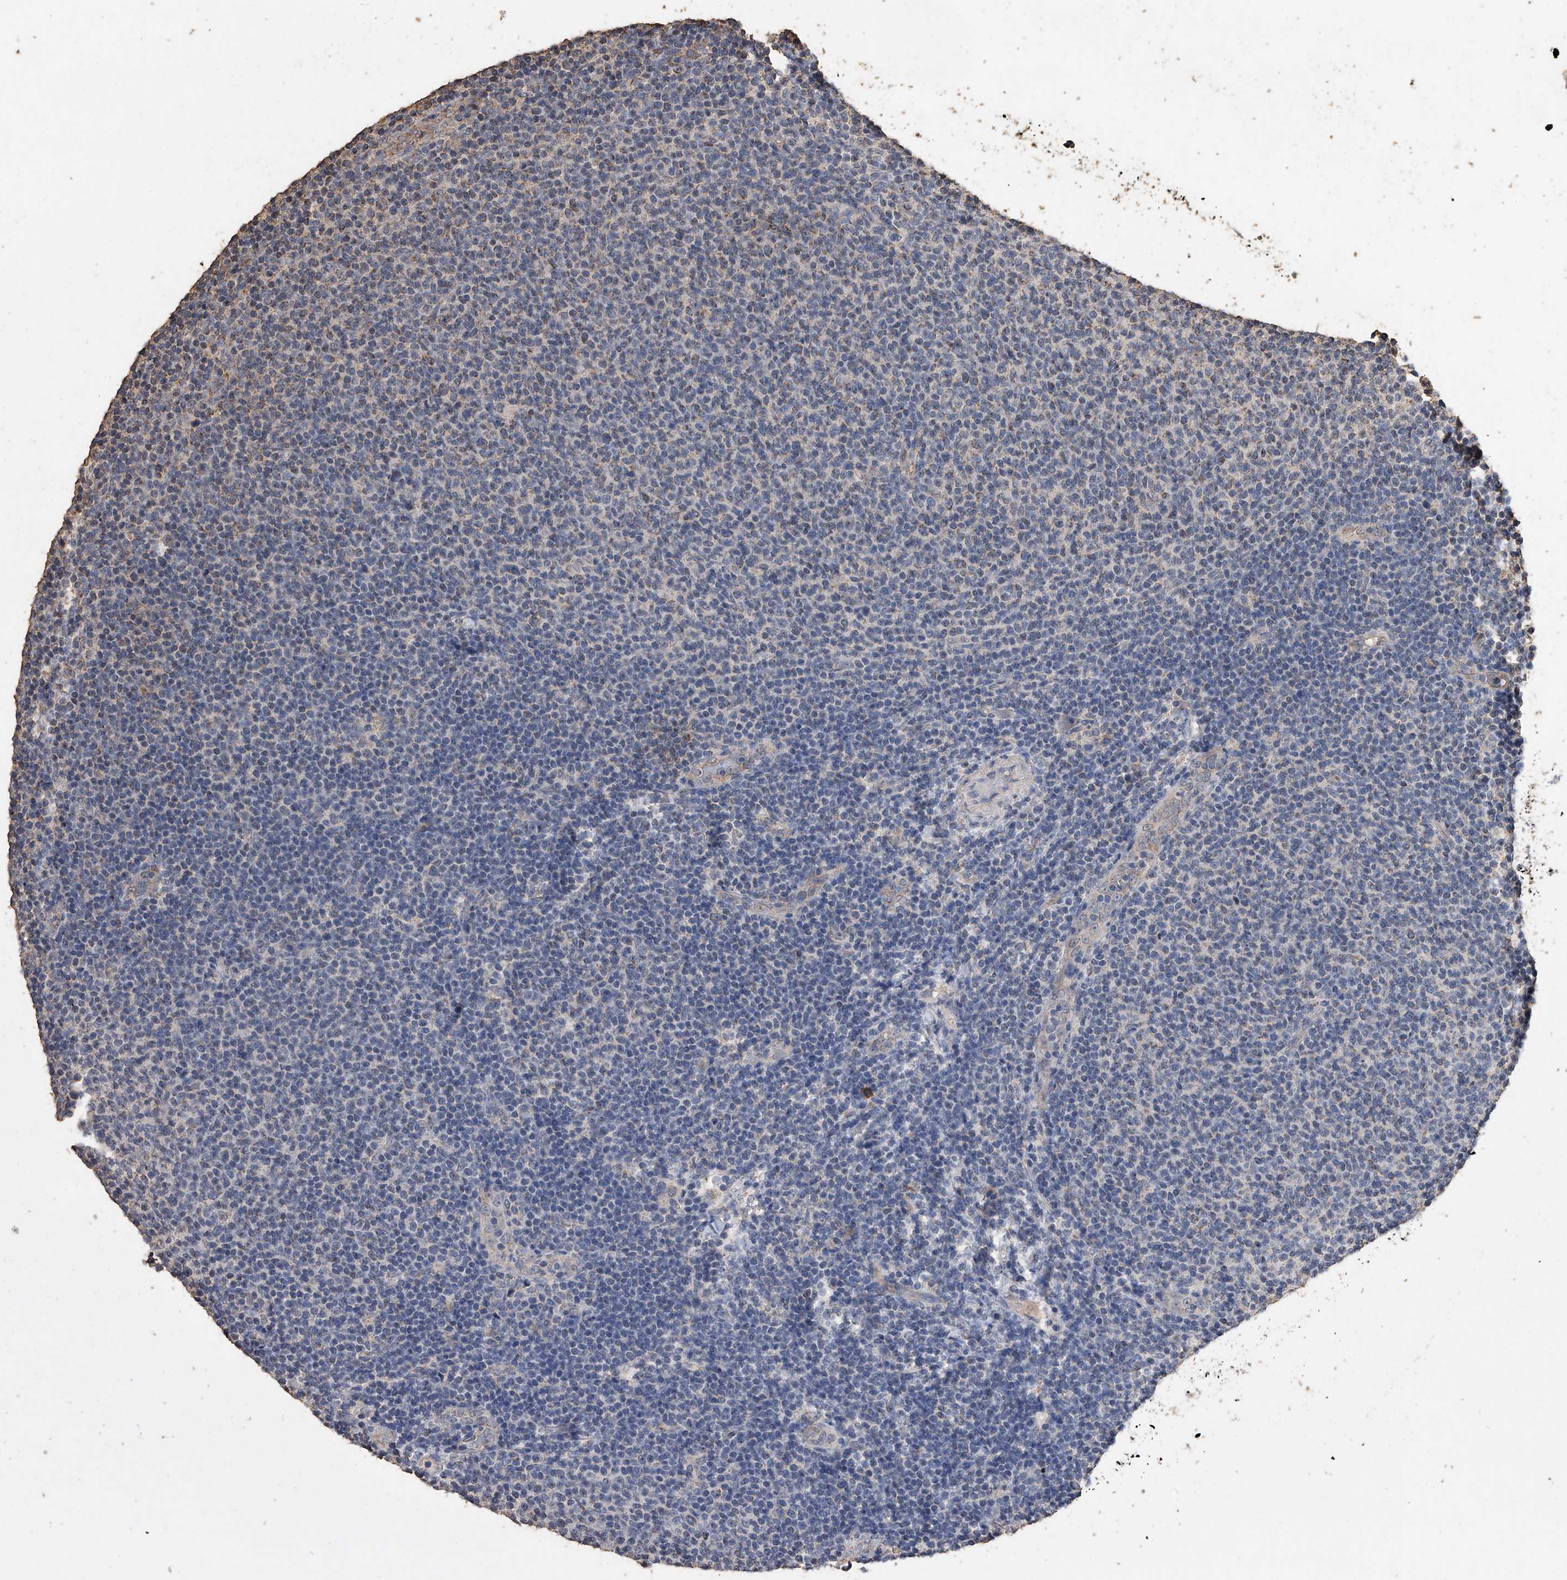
{"staining": {"intensity": "weak", "quantity": "<25%", "location": "cytoplasmic/membranous"}, "tissue": "lymphoma", "cell_type": "Tumor cells", "image_type": "cancer", "snomed": [{"axis": "morphology", "description": "Malignant lymphoma, non-Hodgkin's type, Low grade"}, {"axis": "topography", "description": "Lymph node"}], "caption": "Low-grade malignant lymphoma, non-Hodgkin's type was stained to show a protein in brown. There is no significant staining in tumor cells.", "gene": "MRPL28", "patient": {"sex": "male", "age": 66}}